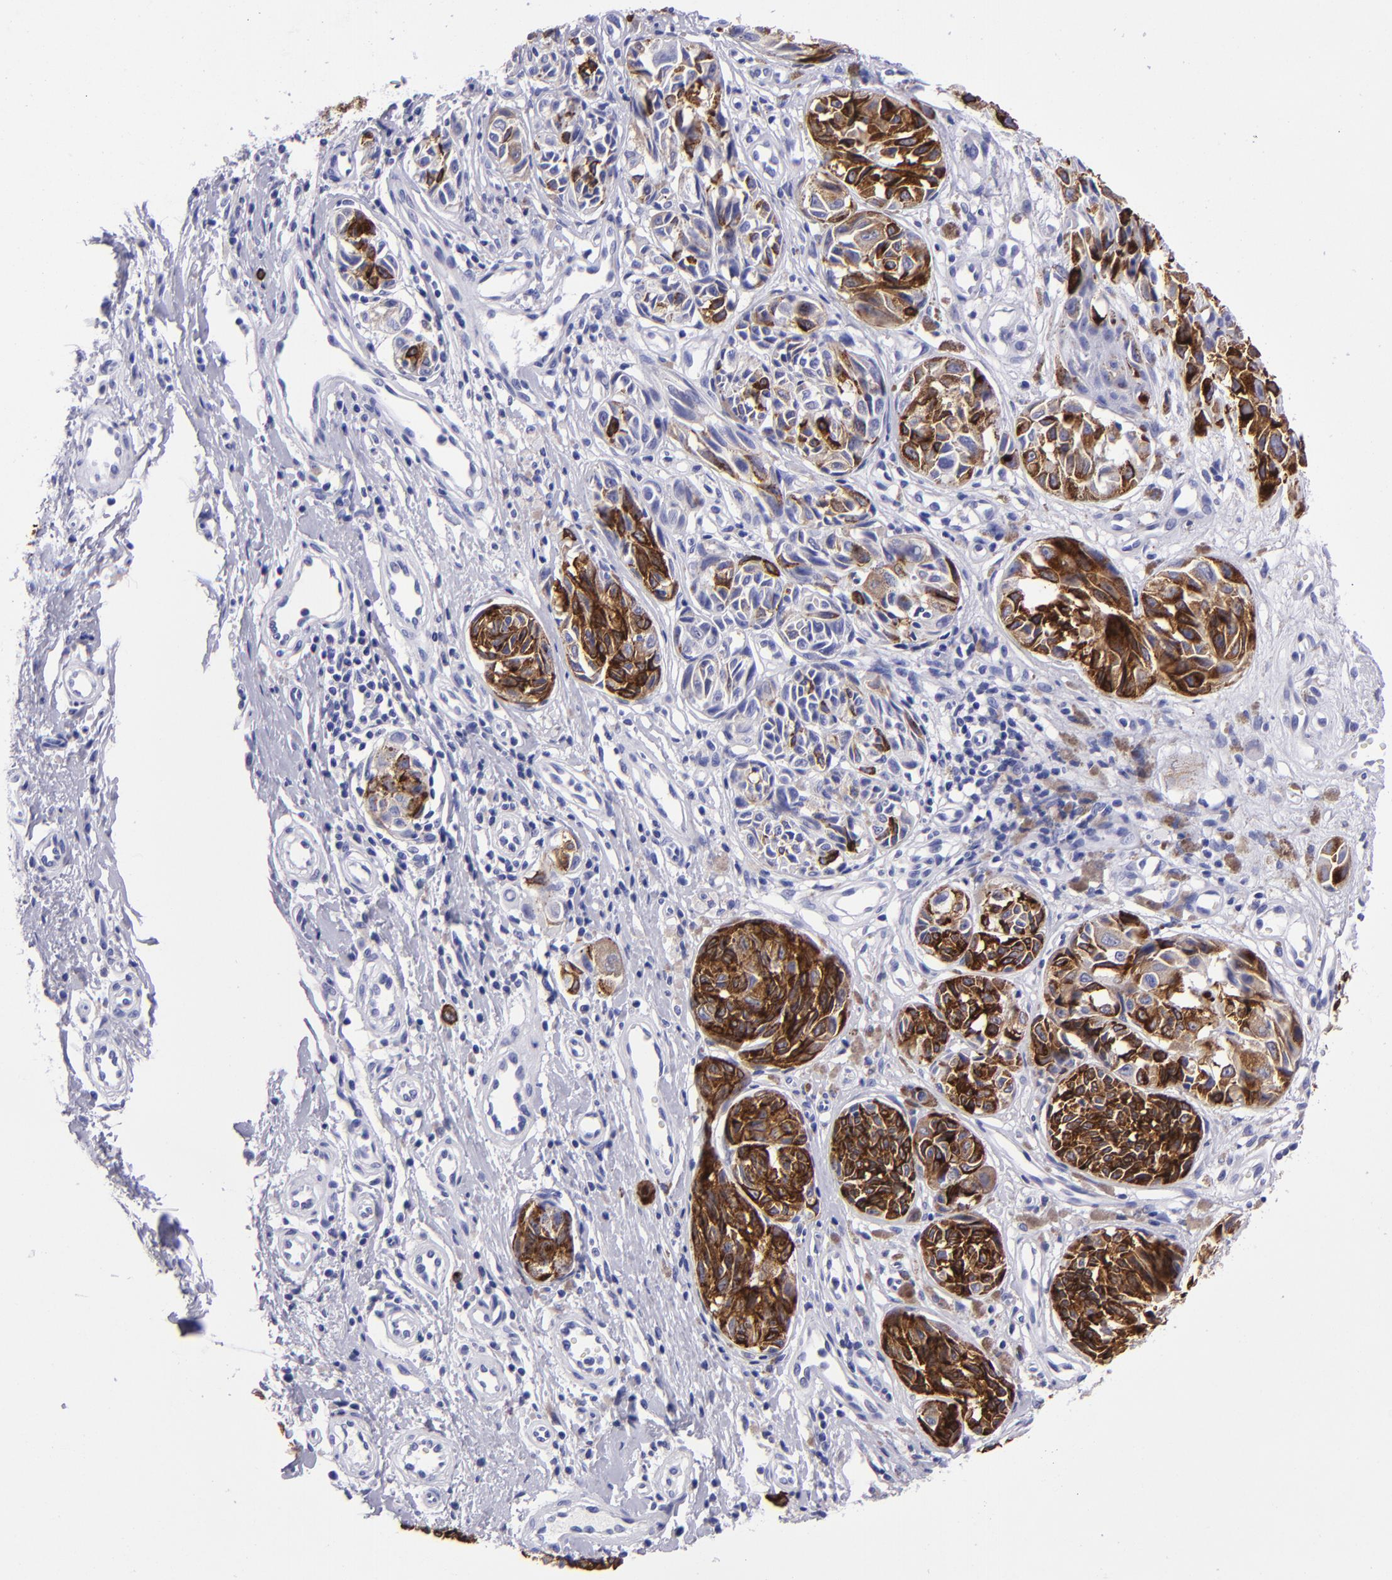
{"staining": {"intensity": "strong", "quantity": ">75%", "location": "cytoplasmic/membranous"}, "tissue": "melanoma", "cell_type": "Tumor cells", "image_type": "cancer", "snomed": [{"axis": "morphology", "description": "Malignant melanoma, NOS"}, {"axis": "topography", "description": "Skin"}], "caption": "Immunohistochemical staining of malignant melanoma reveals high levels of strong cytoplasmic/membranous expression in about >75% of tumor cells. The staining is performed using DAB brown chromogen to label protein expression. The nuclei are counter-stained blue using hematoxylin.", "gene": "TYRP1", "patient": {"sex": "male", "age": 67}}